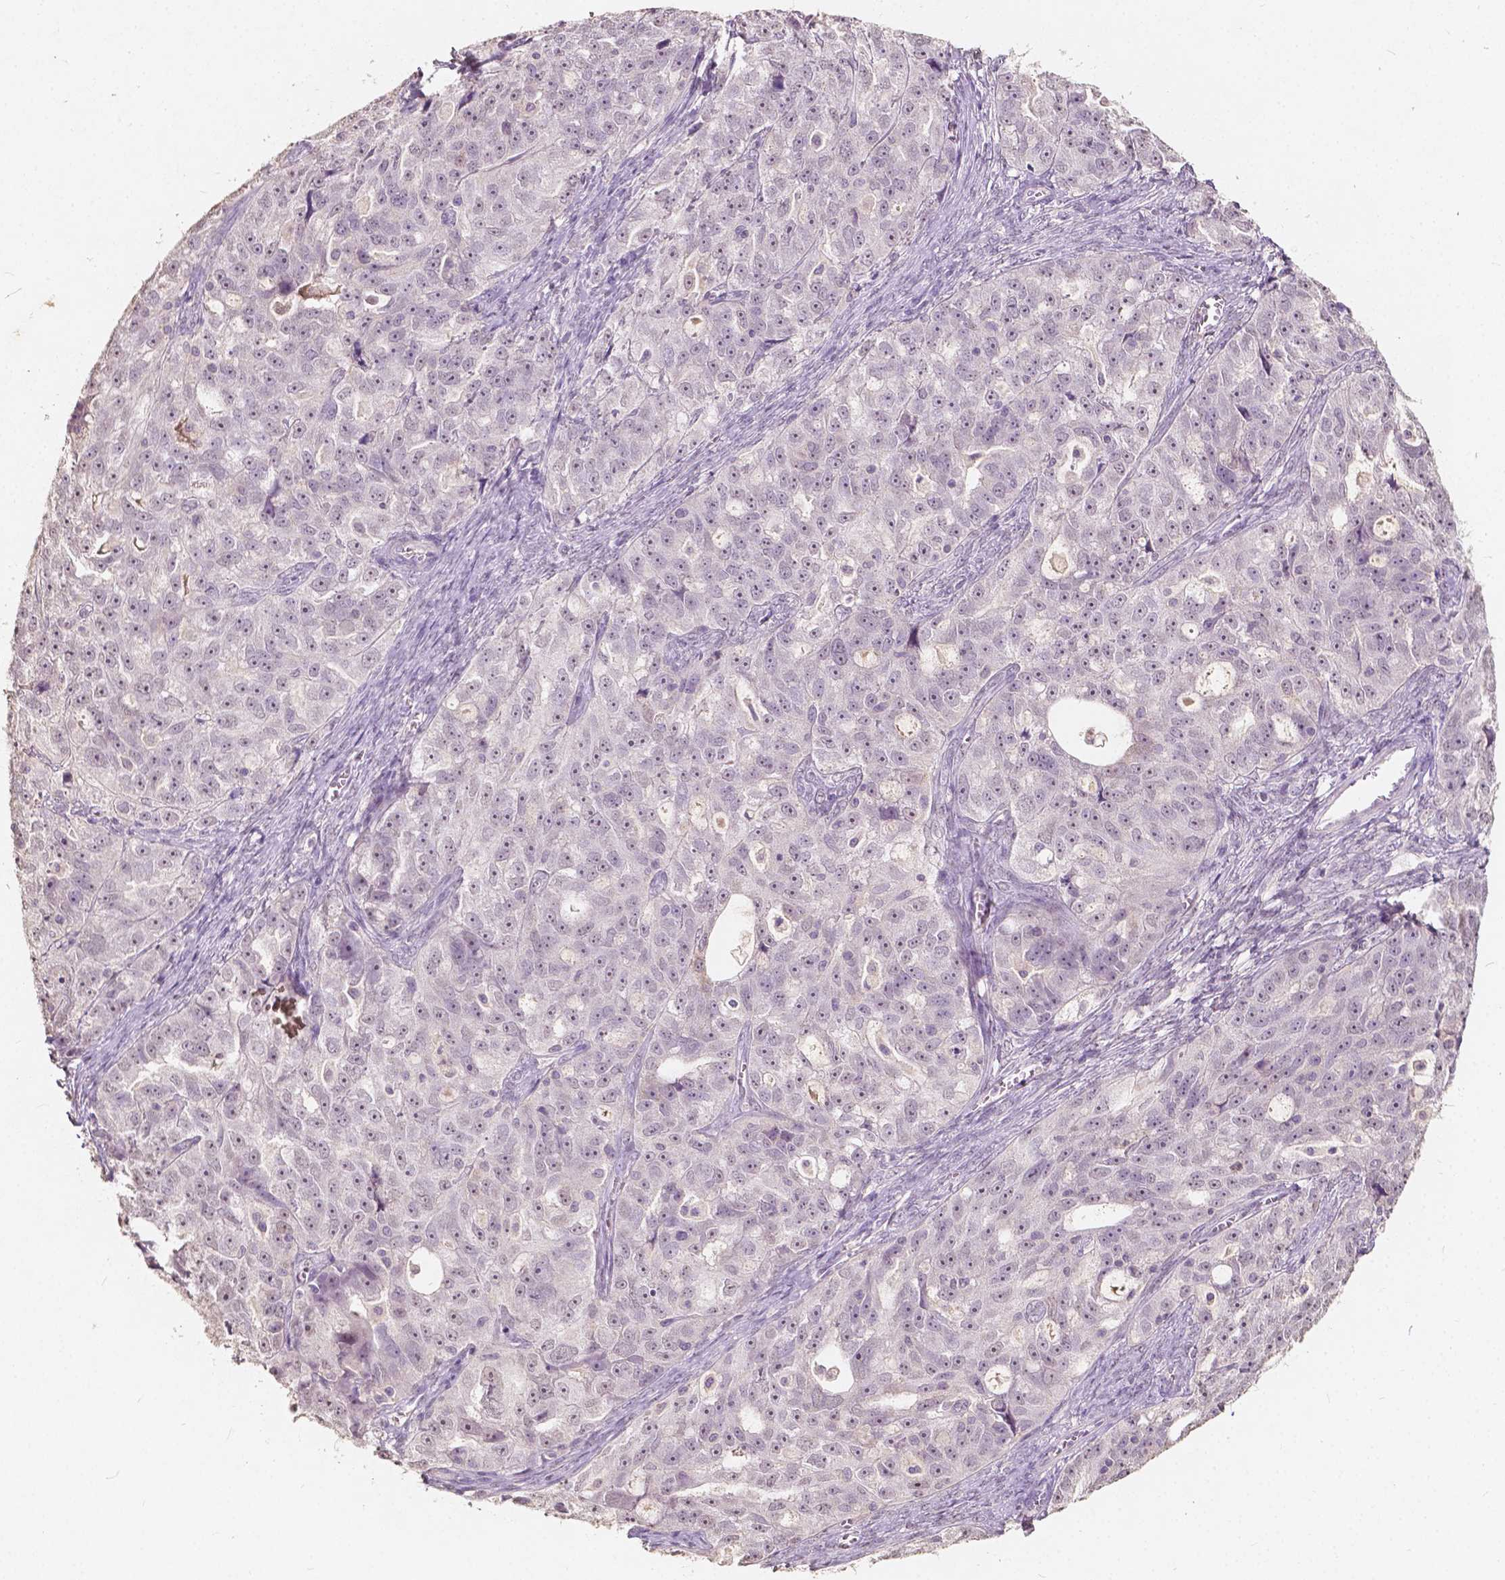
{"staining": {"intensity": "weak", "quantity": "25%-75%", "location": "nuclear"}, "tissue": "ovarian cancer", "cell_type": "Tumor cells", "image_type": "cancer", "snomed": [{"axis": "morphology", "description": "Cystadenocarcinoma, serous, NOS"}, {"axis": "topography", "description": "Ovary"}], "caption": "Ovarian cancer stained with a brown dye exhibits weak nuclear positive positivity in about 25%-75% of tumor cells.", "gene": "SOX15", "patient": {"sex": "female", "age": 51}}